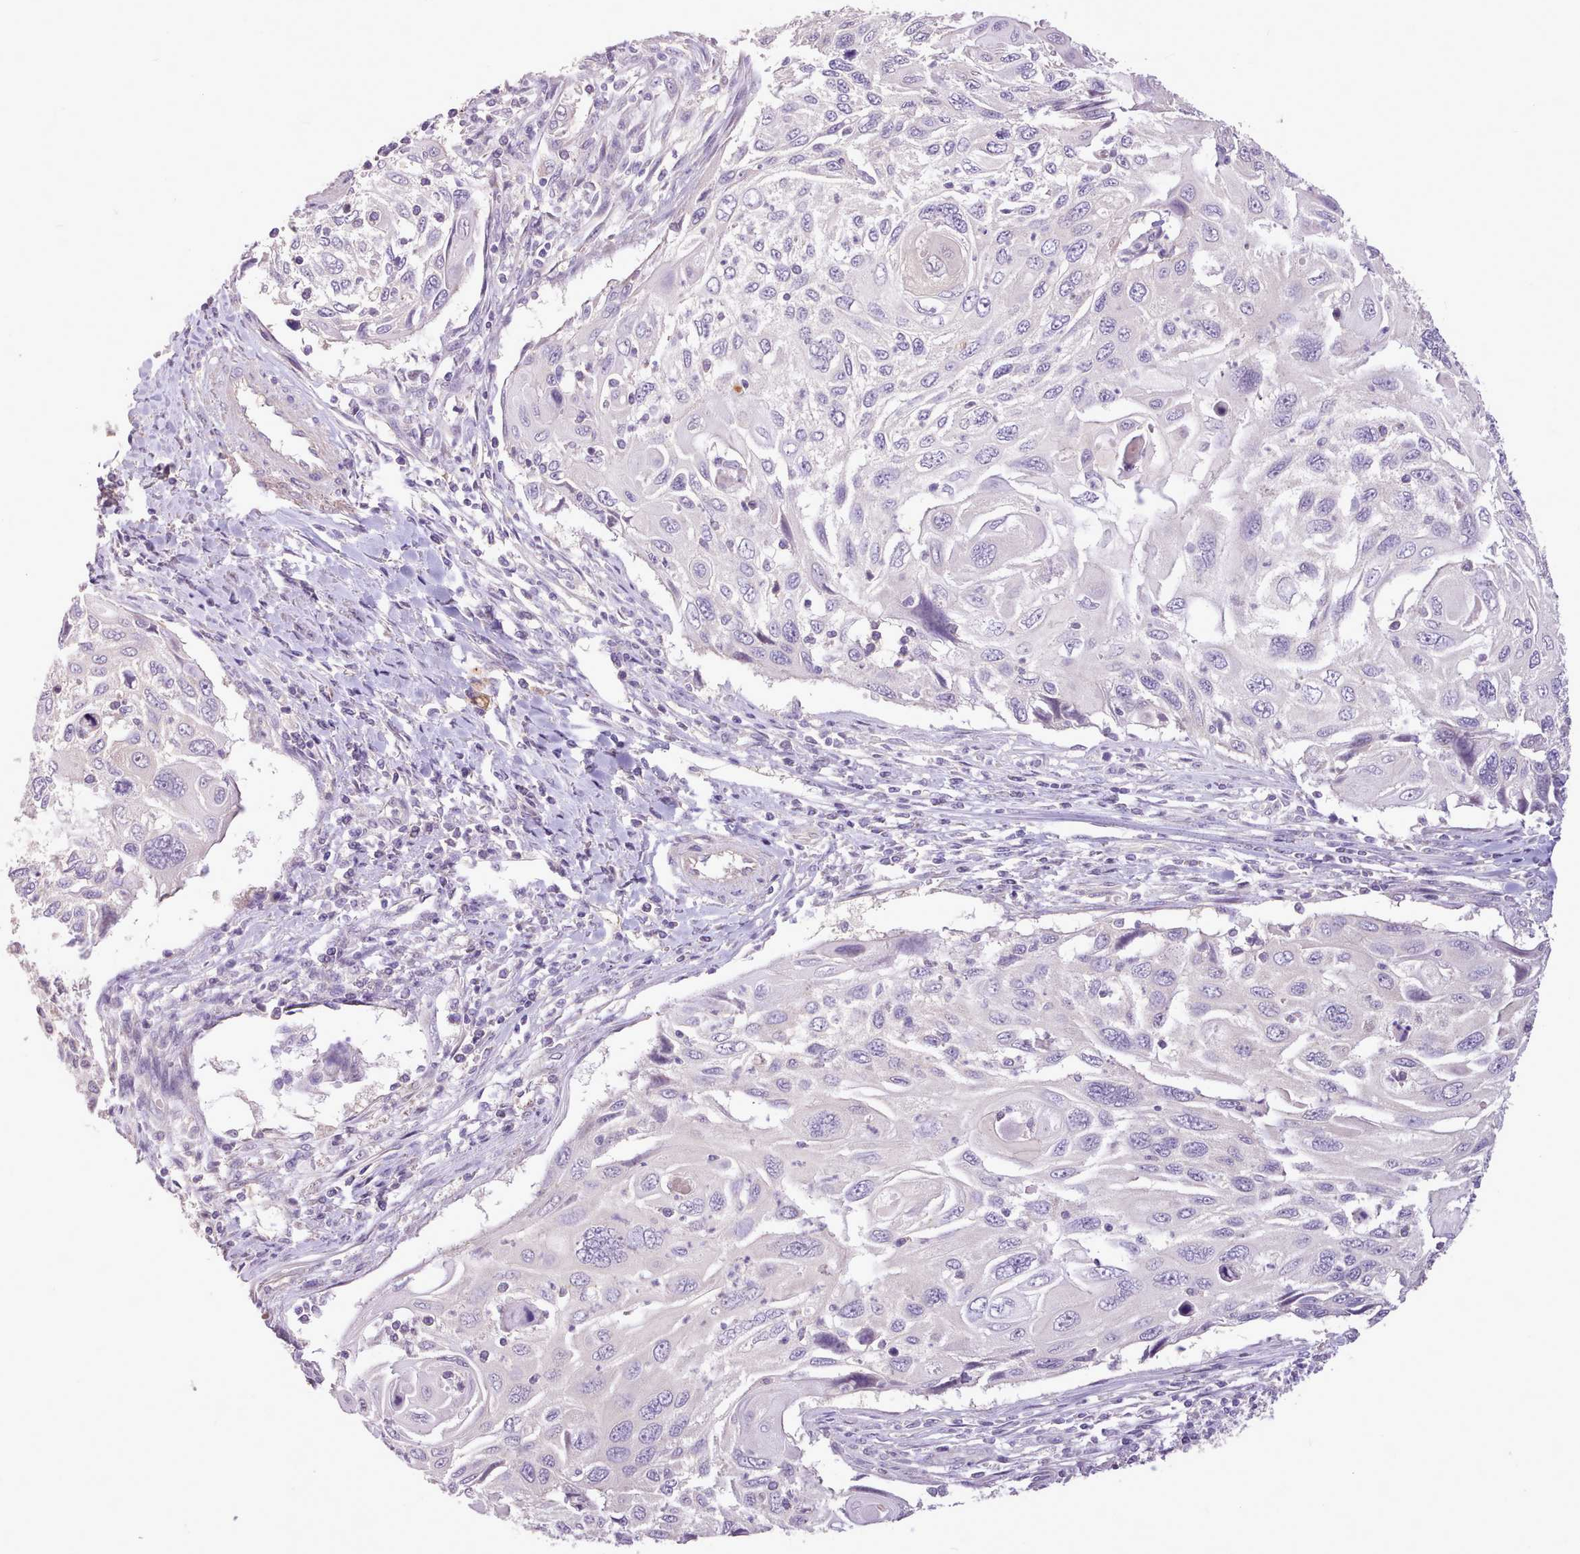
{"staining": {"intensity": "negative", "quantity": "none", "location": "none"}, "tissue": "cervical cancer", "cell_type": "Tumor cells", "image_type": "cancer", "snomed": [{"axis": "morphology", "description": "Squamous cell carcinoma, NOS"}, {"axis": "topography", "description": "Cervix"}], "caption": "Protein analysis of cervical cancer exhibits no significant staining in tumor cells.", "gene": "ZNF607", "patient": {"sex": "female", "age": 70}}